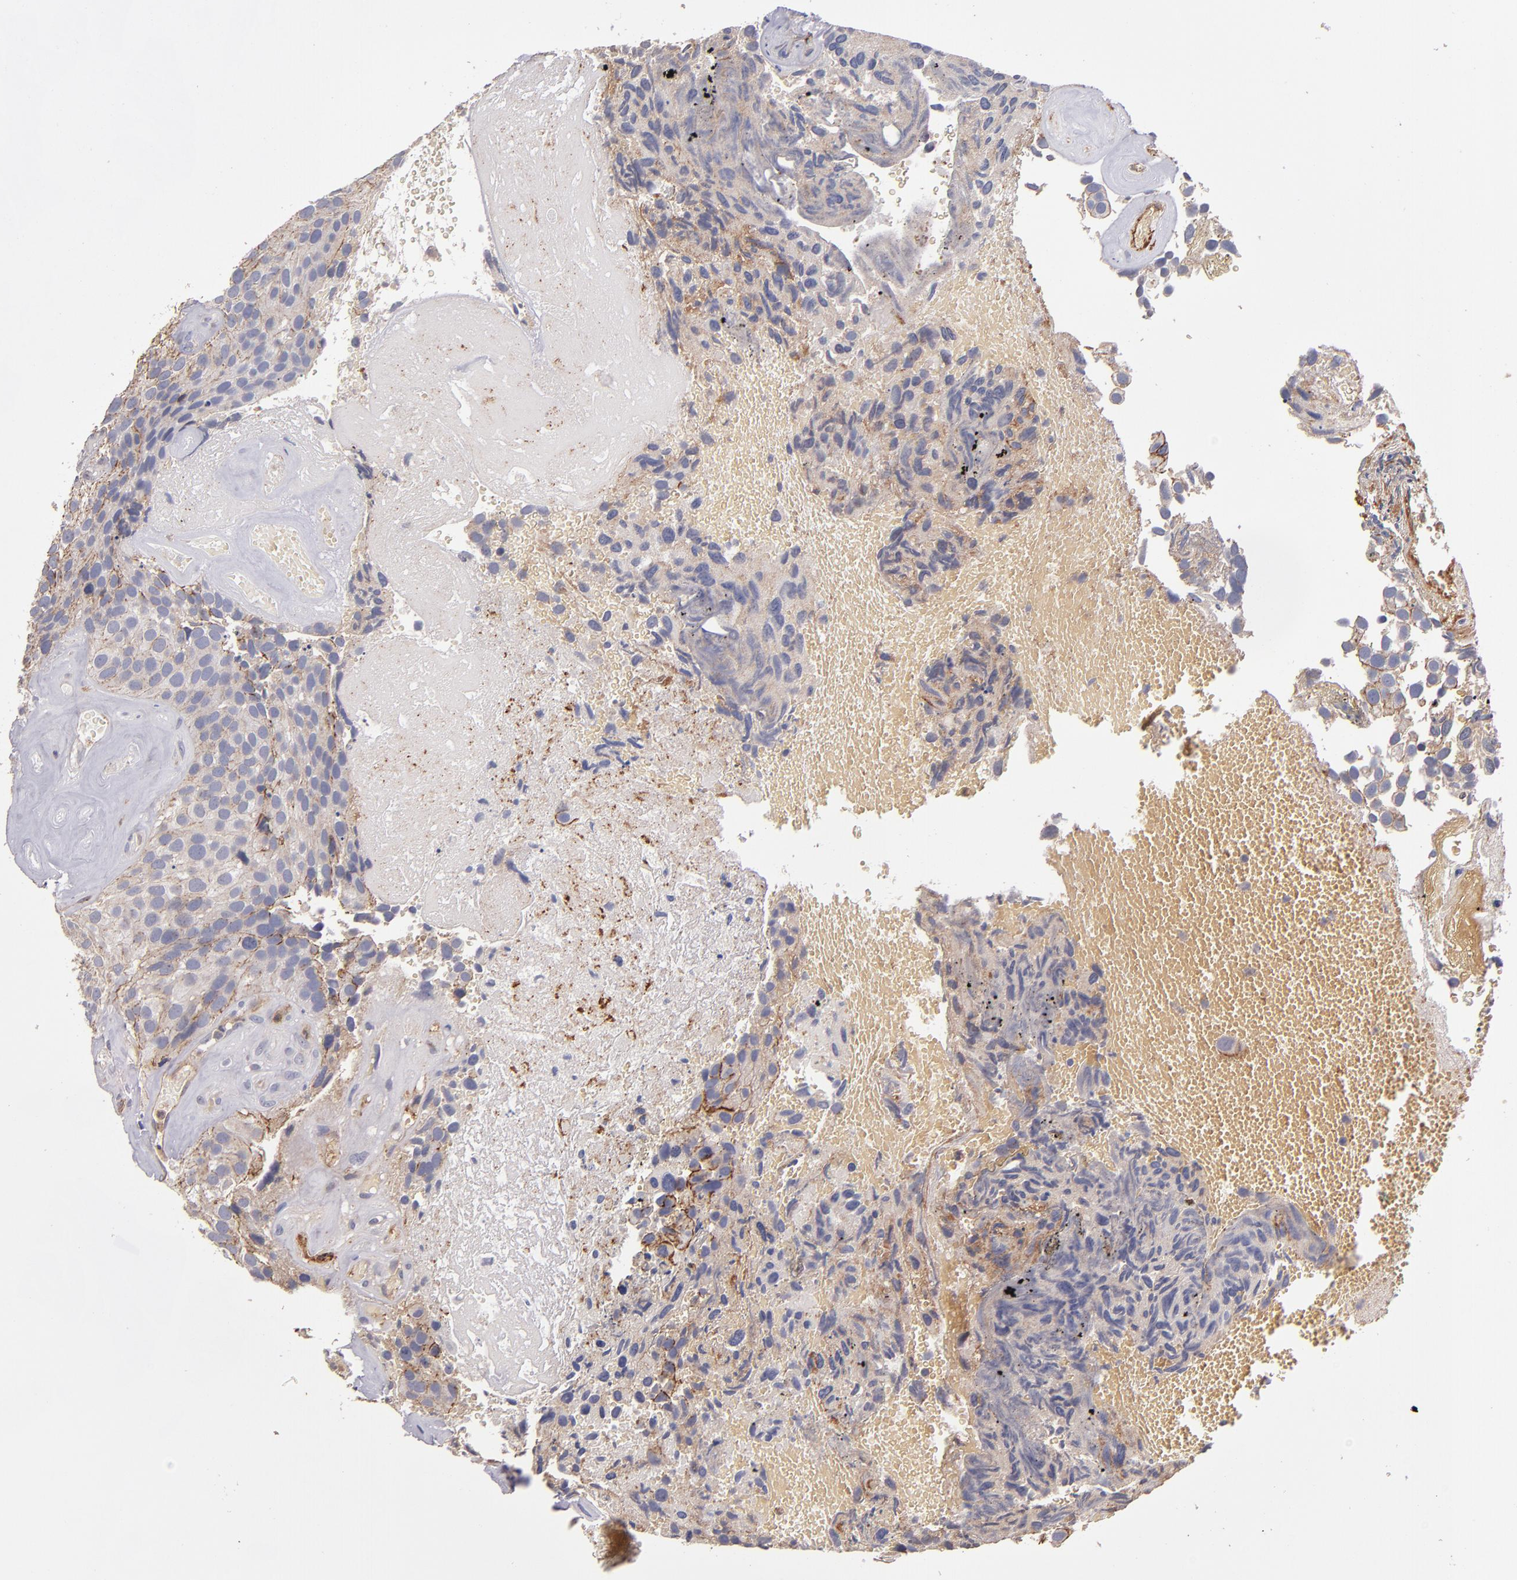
{"staining": {"intensity": "weak", "quantity": ">75%", "location": "cytoplasmic/membranous"}, "tissue": "urothelial cancer", "cell_type": "Tumor cells", "image_type": "cancer", "snomed": [{"axis": "morphology", "description": "Urothelial carcinoma, High grade"}, {"axis": "topography", "description": "Urinary bladder"}], "caption": "A high-resolution micrograph shows immunohistochemistry staining of urothelial carcinoma (high-grade), which reveals weak cytoplasmic/membranous expression in about >75% of tumor cells.", "gene": "CLDN5", "patient": {"sex": "male", "age": 72}}